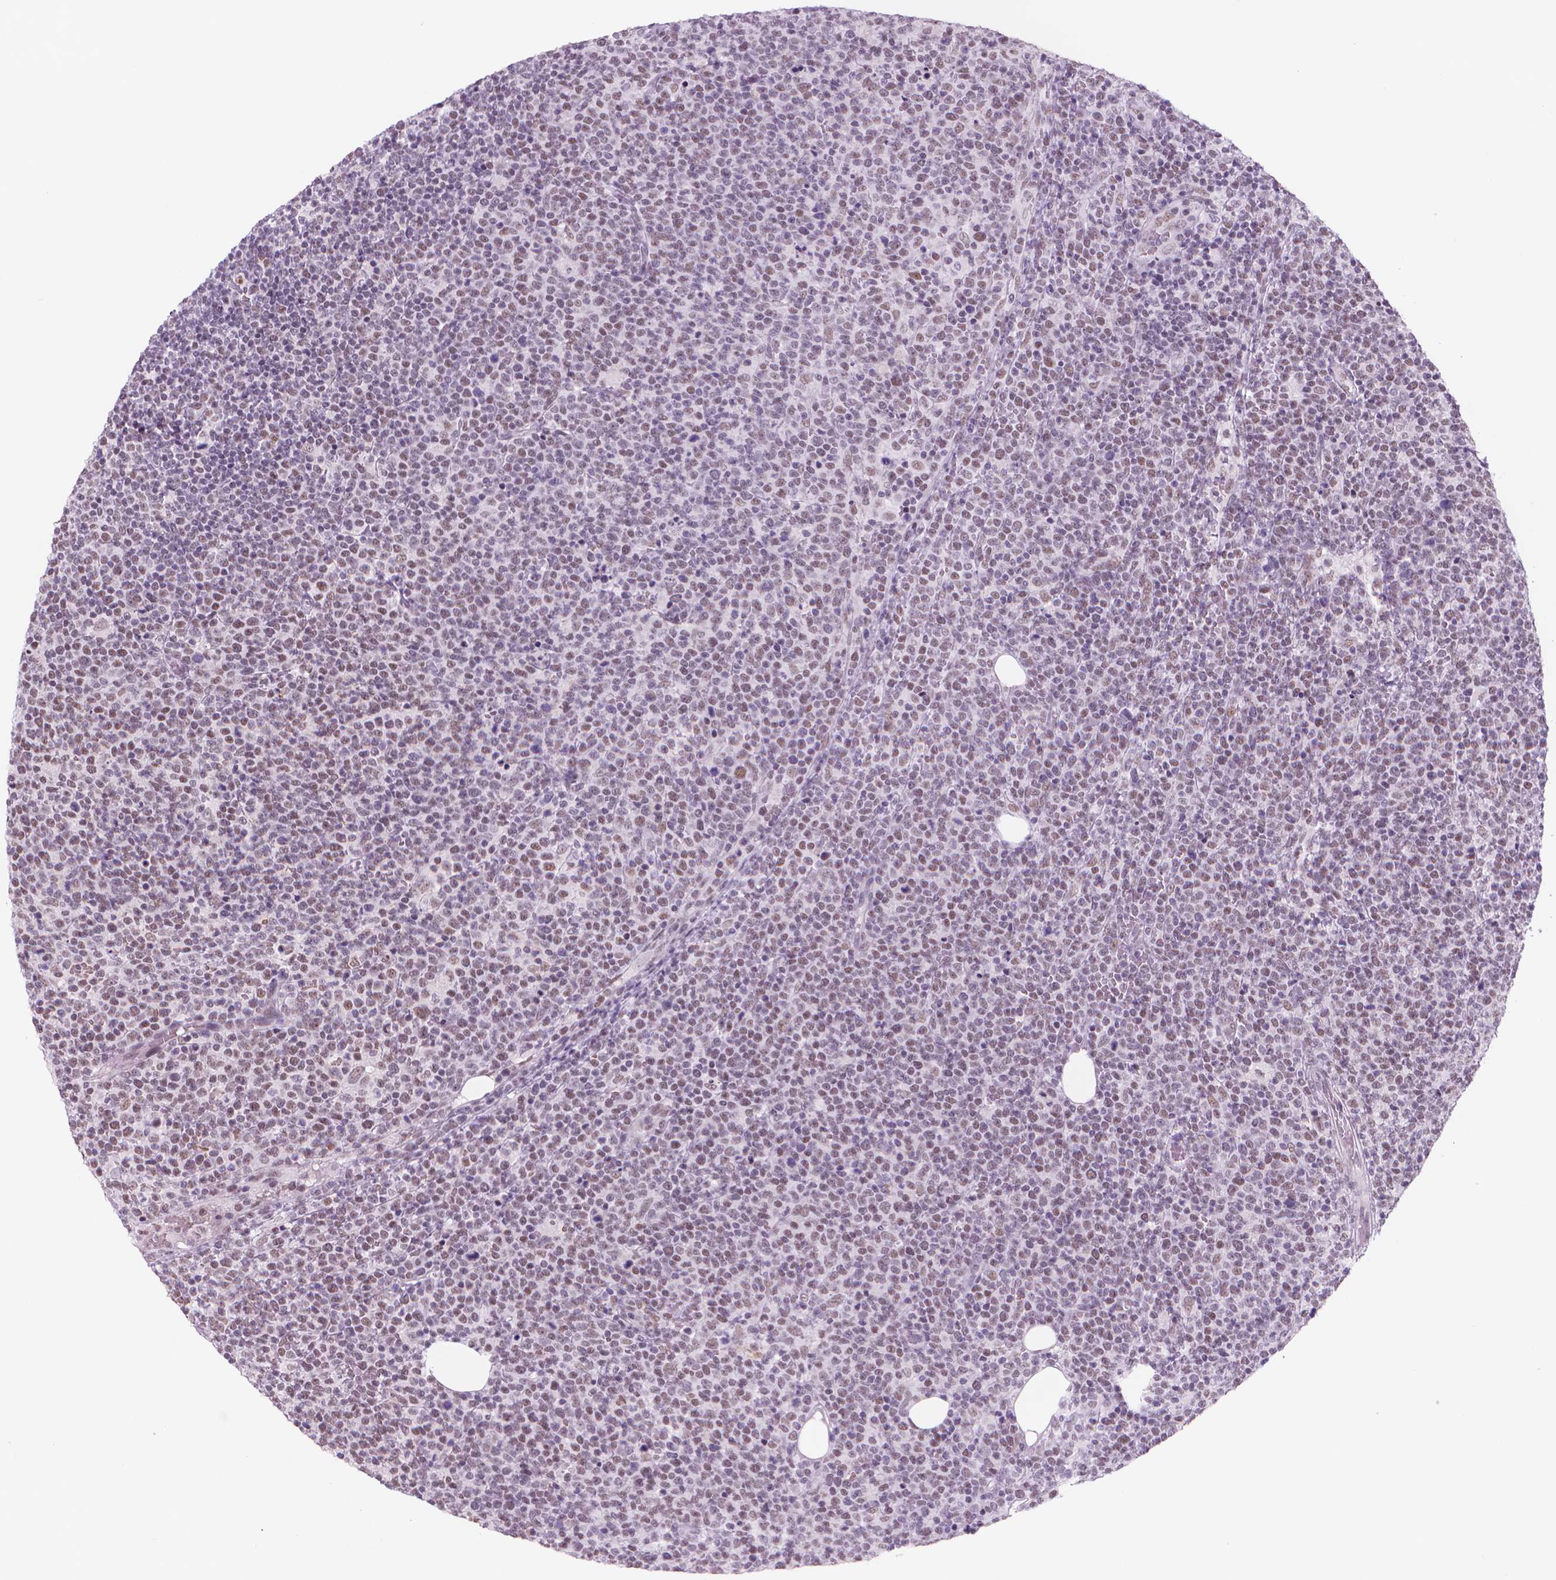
{"staining": {"intensity": "moderate", "quantity": "25%-75%", "location": "nuclear"}, "tissue": "lymphoma", "cell_type": "Tumor cells", "image_type": "cancer", "snomed": [{"axis": "morphology", "description": "Malignant lymphoma, non-Hodgkin's type, High grade"}, {"axis": "topography", "description": "Lymph node"}], "caption": "Protein staining of high-grade malignant lymphoma, non-Hodgkin's type tissue demonstrates moderate nuclear expression in approximately 25%-75% of tumor cells.", "gene": "POLR3D", "patient": {"sex": "male", "age": 61}}